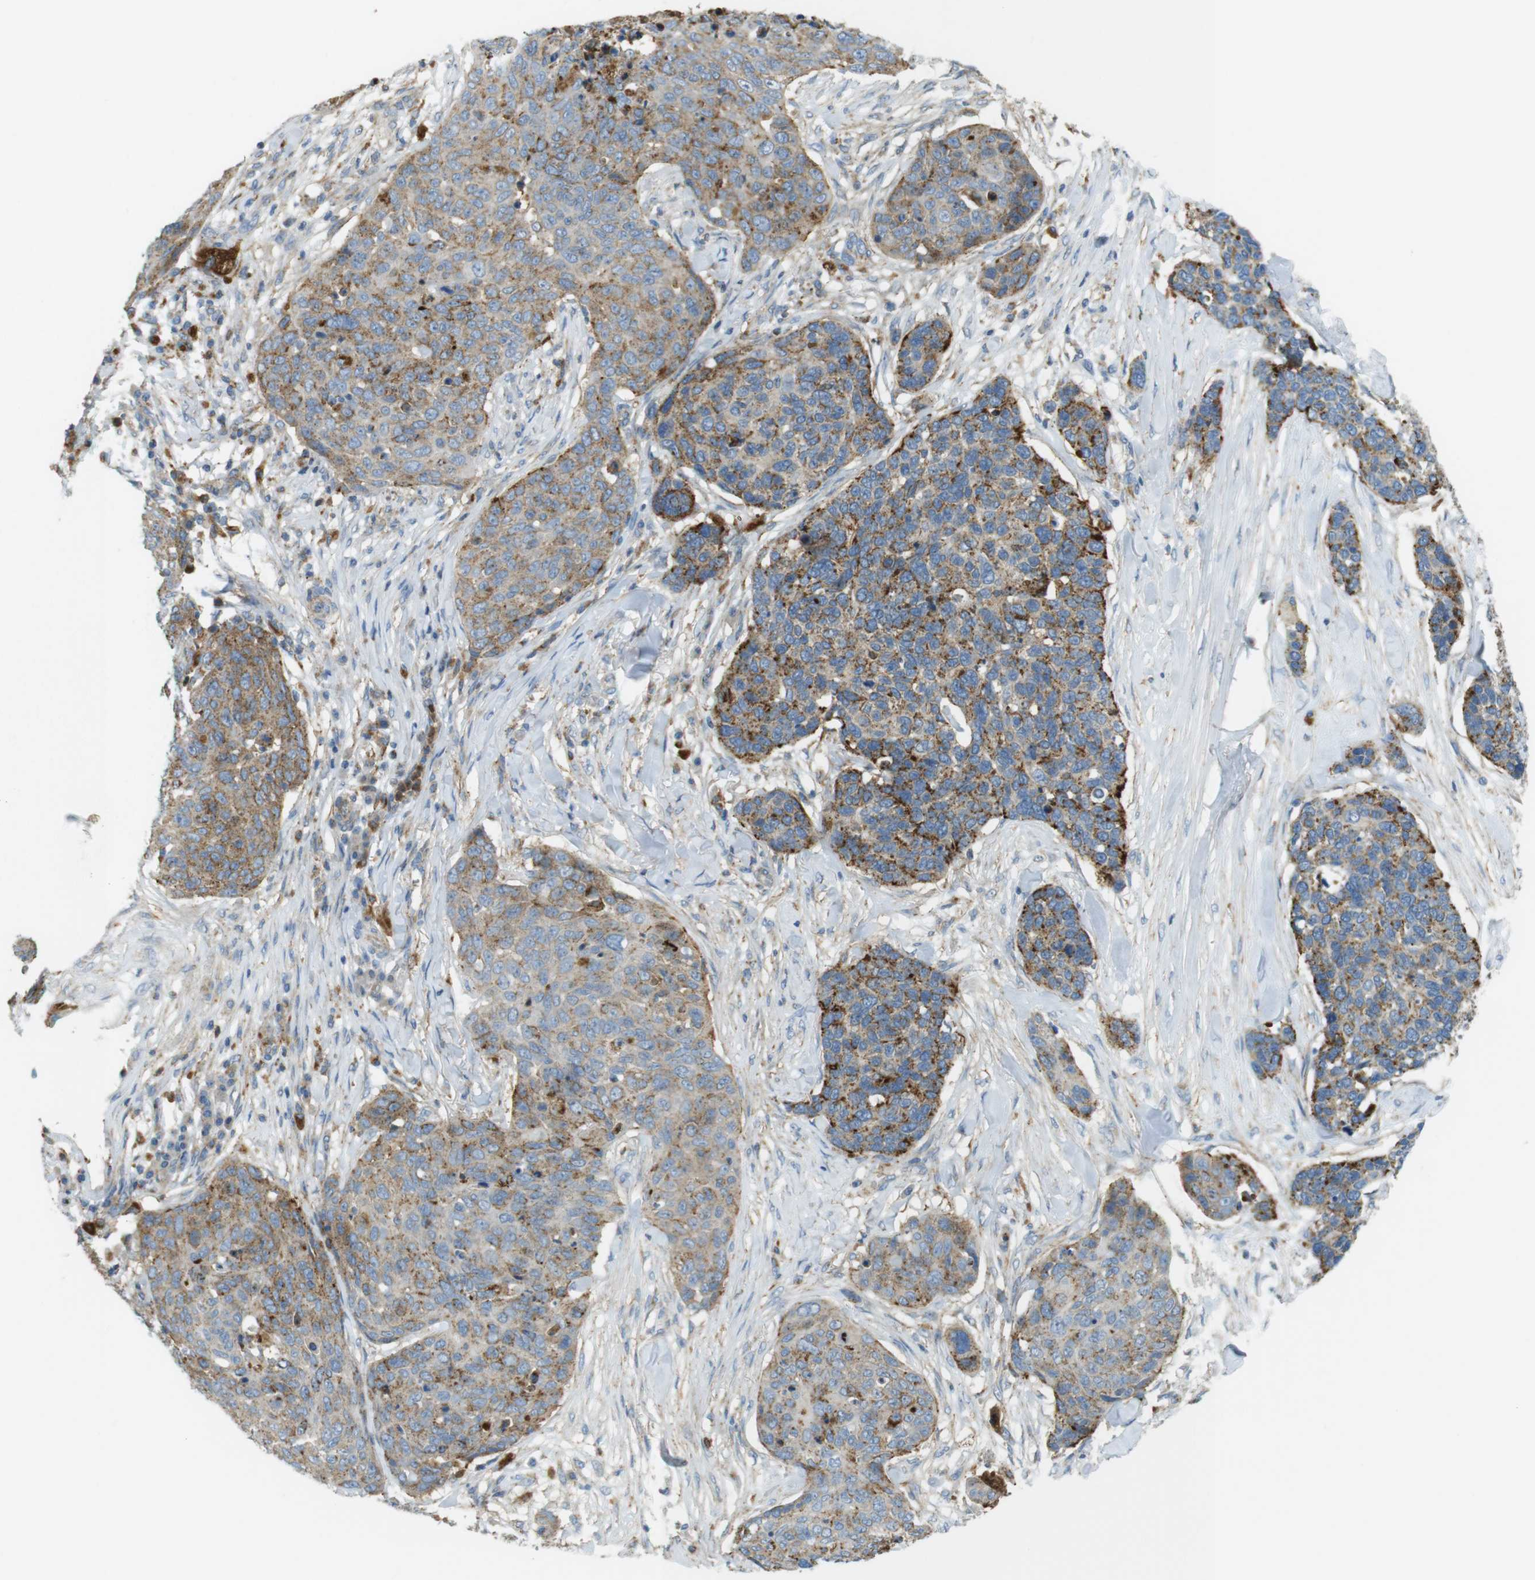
{"staining": {"intensity": "moderate", "quantity": ">75%", "location": "cytoplasmic/membranous"}, "tissue": "skin cancer", "cell_type": "Tumor cells", "image_type": "cancer", "snomed": [{"axis": "morphology", "description": "Squamous cell carcinoma in situ, NOS"}, {"axis": "morphology", "description": "Squamous cell carcinoma, NOS"}, {"axis": "topography", "description": "Skin"}], "caption": "Squamous cell carcinoma (skin) stained with a brown dye displays moderate cytoplasmic/membranous positive staining in about >75% of tumor cells.", "gene": "LAMP1", "patient": {"sex": "male", "age": 93}}